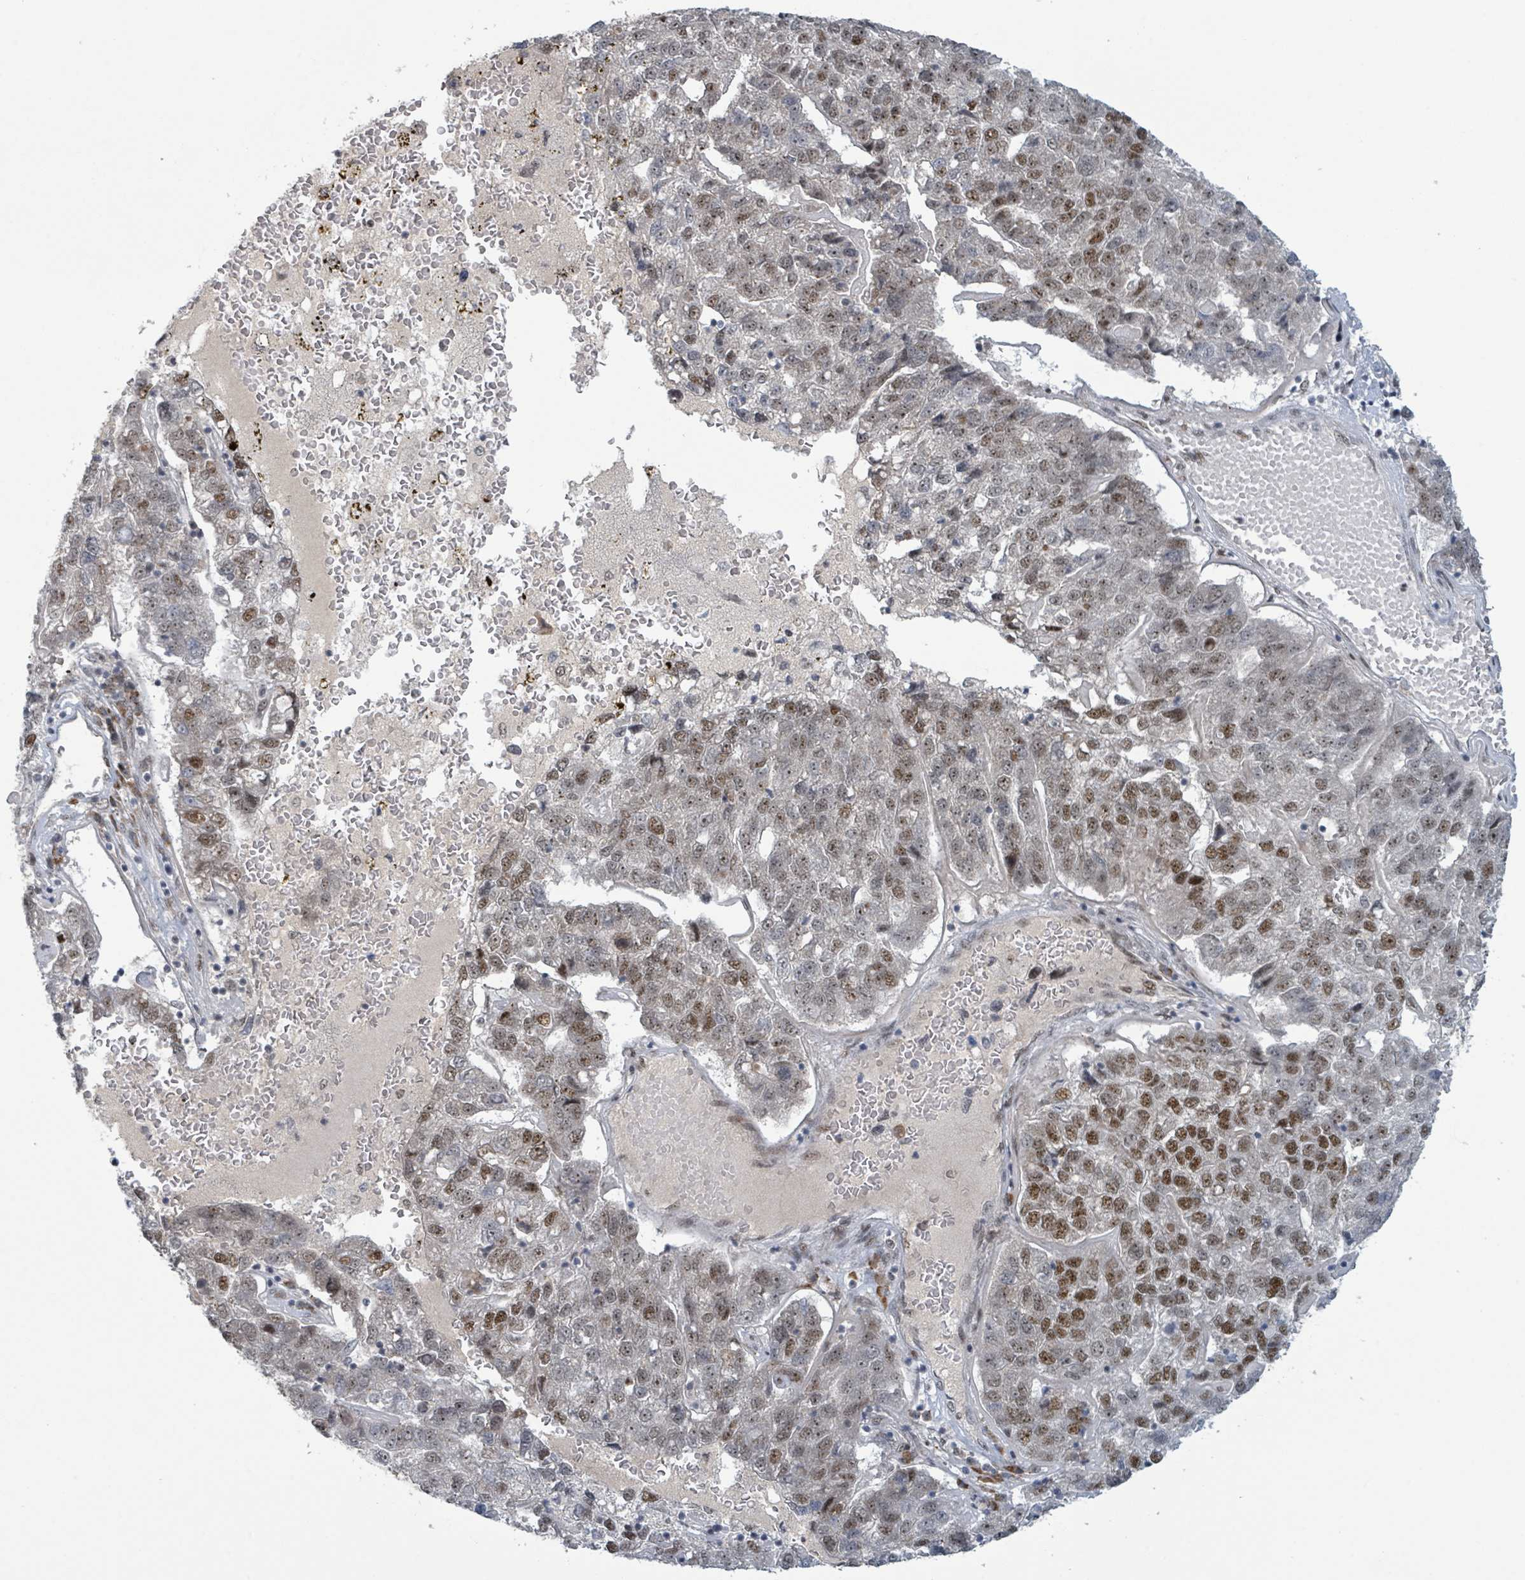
{"staining": {"intensity": "moderate", "quantity": "25%-75%", "location": "nuclear"}, "tissue": "pancreatic cancer", "cell_type": "Tumor cells", "image_type": "cancer", "snomed": [{"axis": "morphology", "description": "Adenocarcinoma, NOS"}, {"axis": "topography", "description": "Pancreas"}], "caption": "An IHC photomicrograph of neoplastic tissue is shown. Protein staining in brown highlights moderate nuclear positivity in adenocarcinoma (pancreatic) within tumor cells.", "gene": "KLF3", "patient": {"sex": "female", "age": 61}}